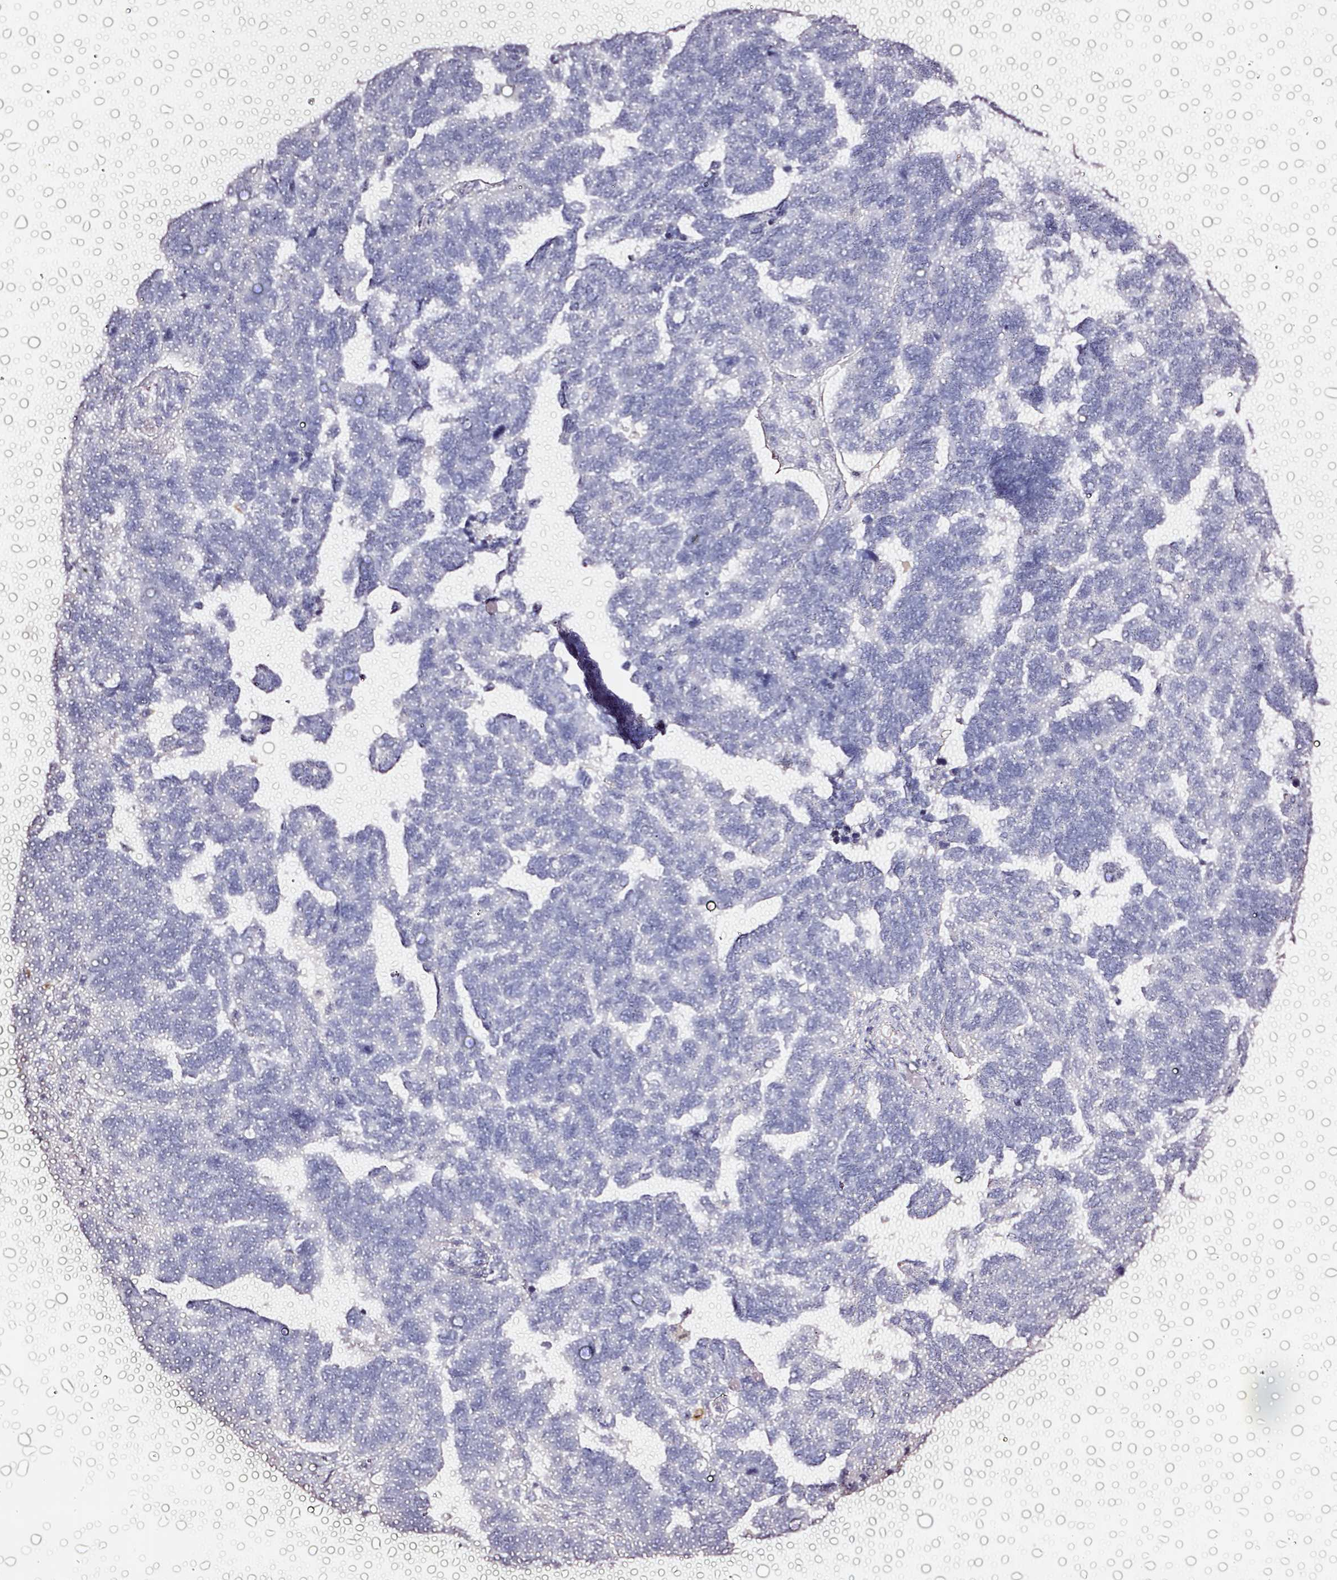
{"staining": {"intensity": "negative", "quantity": "none", "location": "none"}, "tissue": "ovarian cancer", "cell_type": "Tumor cells", "image_type": "cancer", "snomed": [{"axis": "morphology", "description": "Cystadenocarcinoma, serous, NOS"}, {"axis": "topography", "description": "Ovary"}], "caption": "This is a micrograph of immunohistochemistry (IHC) staining of ovarian serous cystadenocarcinoma, which shows no expression in tumor cells. The staining was performed using DAB to visualize the protein expression in brown, while the nuclei were stained in blue with hematoxylin (Magnification: 20x).", "gene": "CYB561A3", "patient": {"sex": "female", "age": 64}}